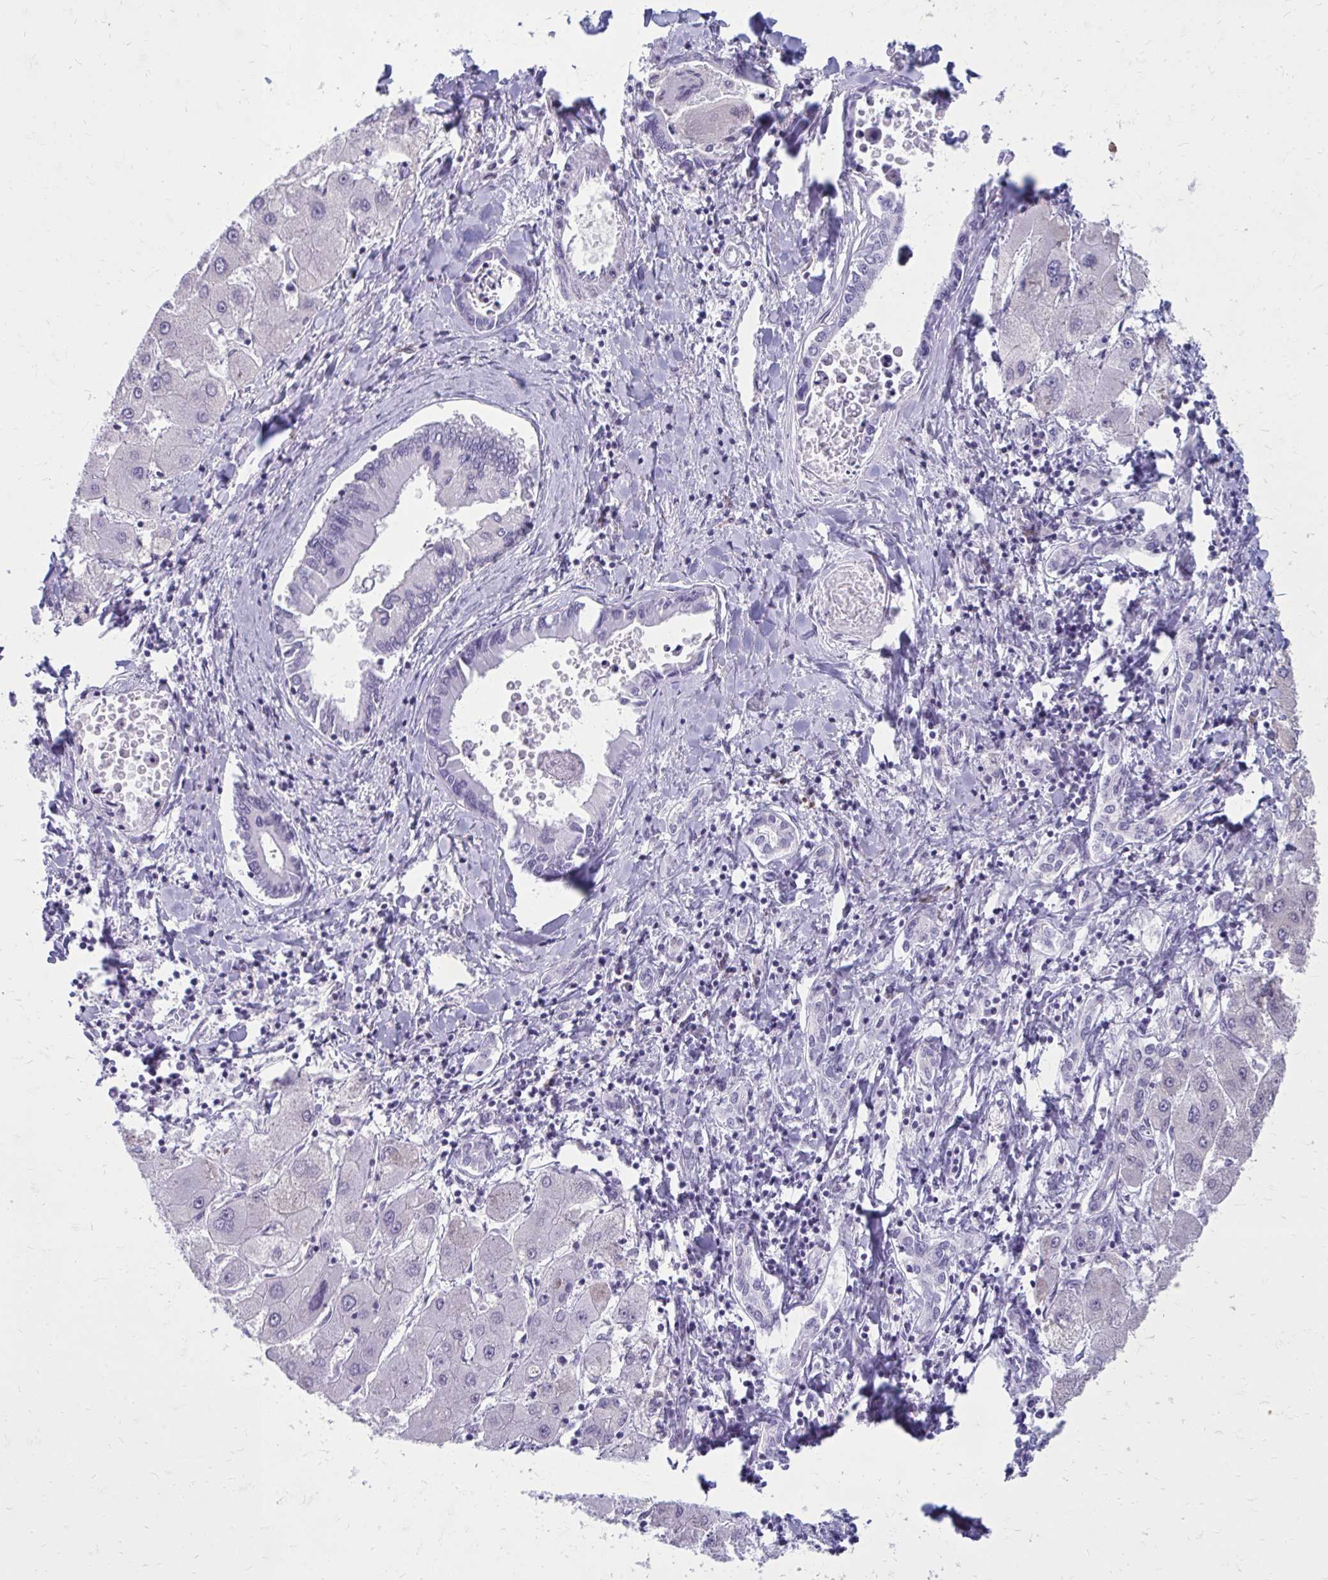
{"staining": {"intensity": "negative", "quantity": "none", "location": "none"}, "tissue": "liver cancer", "cell_type": "Tumor cells", "image_type": "cancer", "snomed": [{"axis": "morphology", "description": "Cholangiocarcinoma"}, {"axis": "topography", "description": "Liver"}], "caption": "Tumor cells show no significant protein positivity in cholangiocarcinoma (liver).", "gene": "PROSER1", "patient": {"sex": "male", "age": 66}}